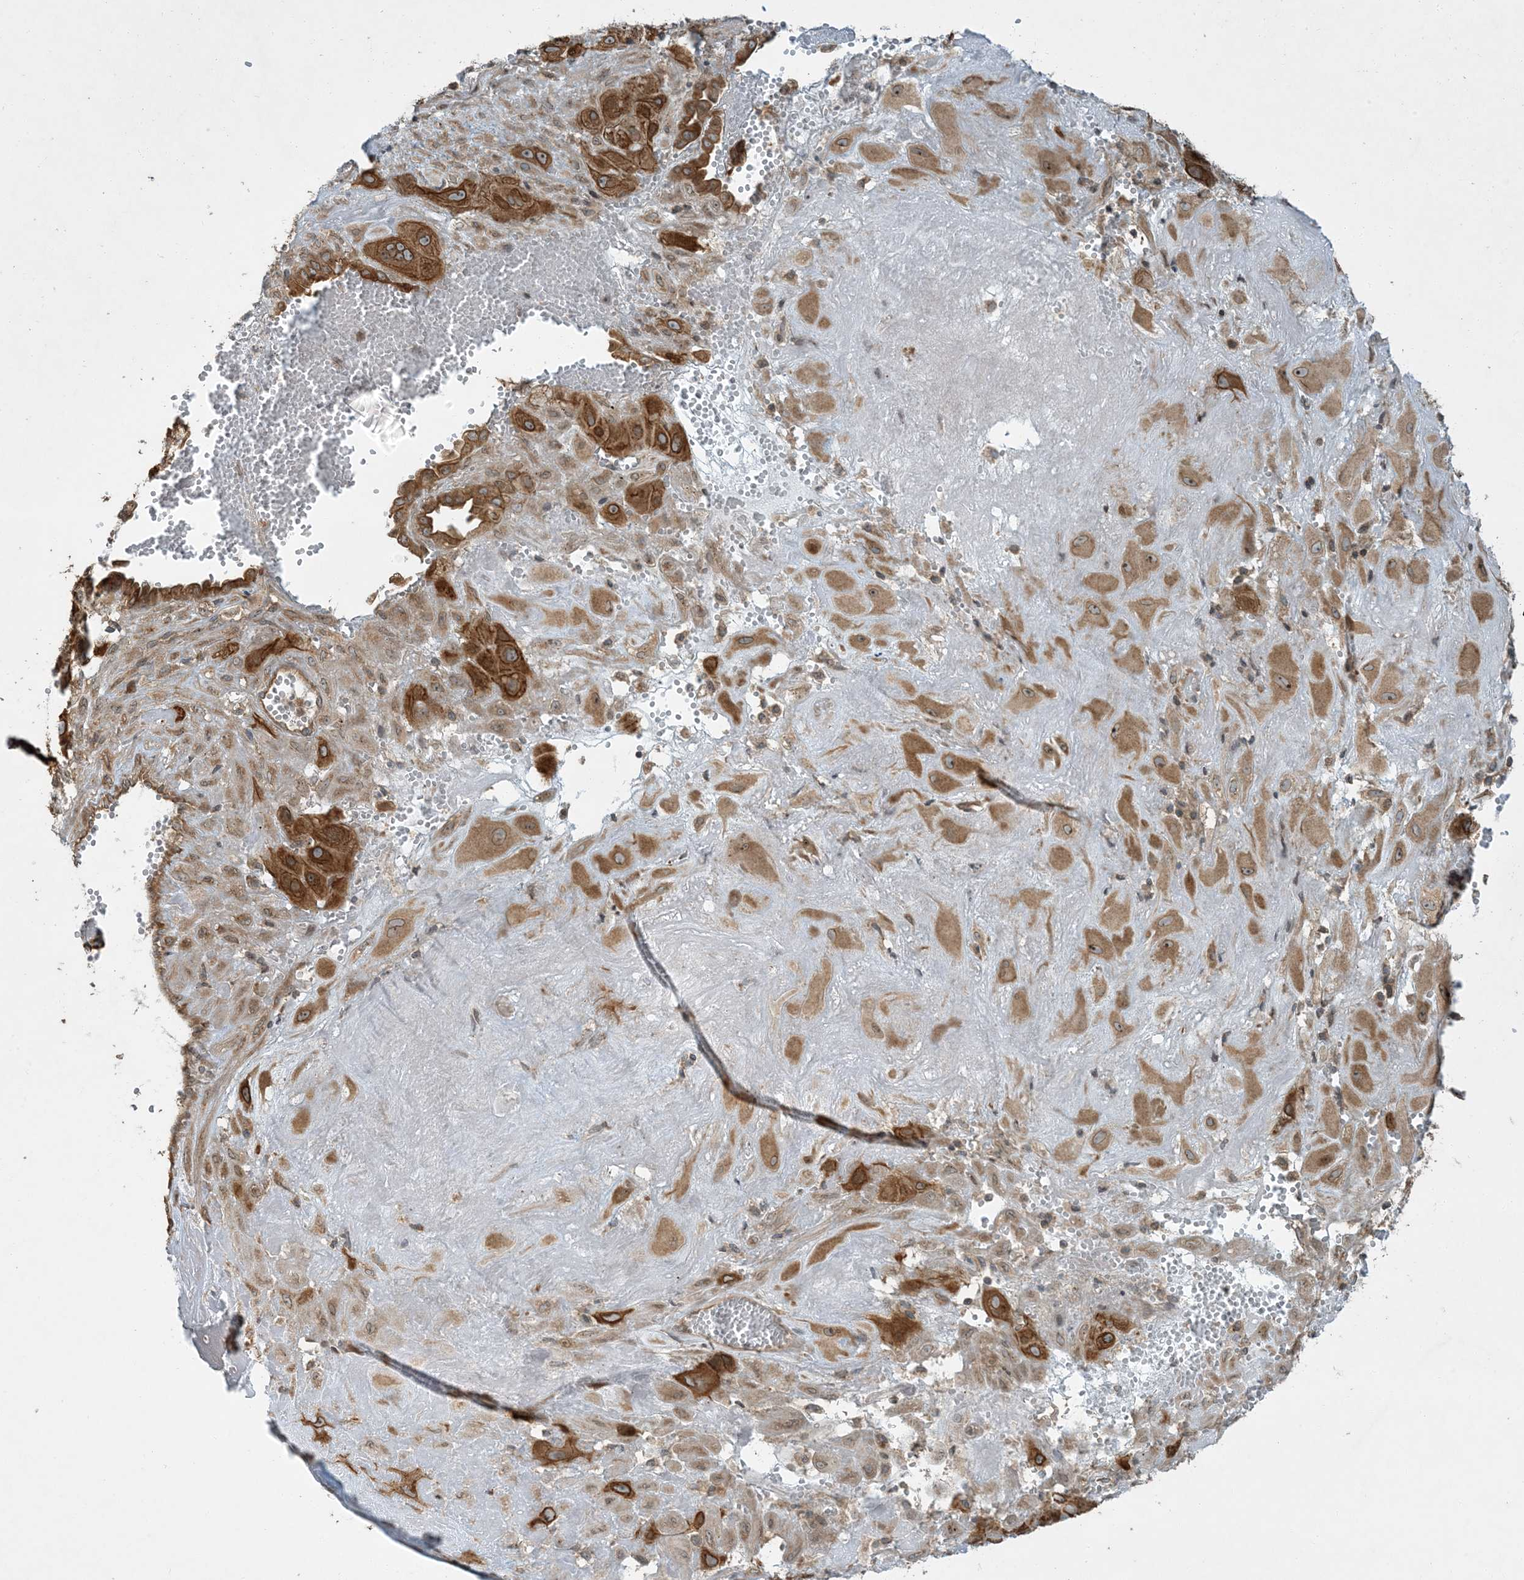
{"staining": {"intensity": "strong", "quantity": ">75%", "location": "cytoplasmic/membranous"}, "tissue": "cervical cancer", "cell_type": "Tumor cells", "image_type": "cancer", "snomed": [{"axis": "morphology", "description": "Squamous cell carcinoma, NOS"}, {"axis": "topography", "description": "Cervix"}], "caption": "Human cervical squamous cell carcinoma stained for a protein (brown) shows strong cytoplasmic/membranous positive positivity in about >75% of tumor cells.", "gene": "COMMD8", "patient": {"sex": "female", "age": 34}}